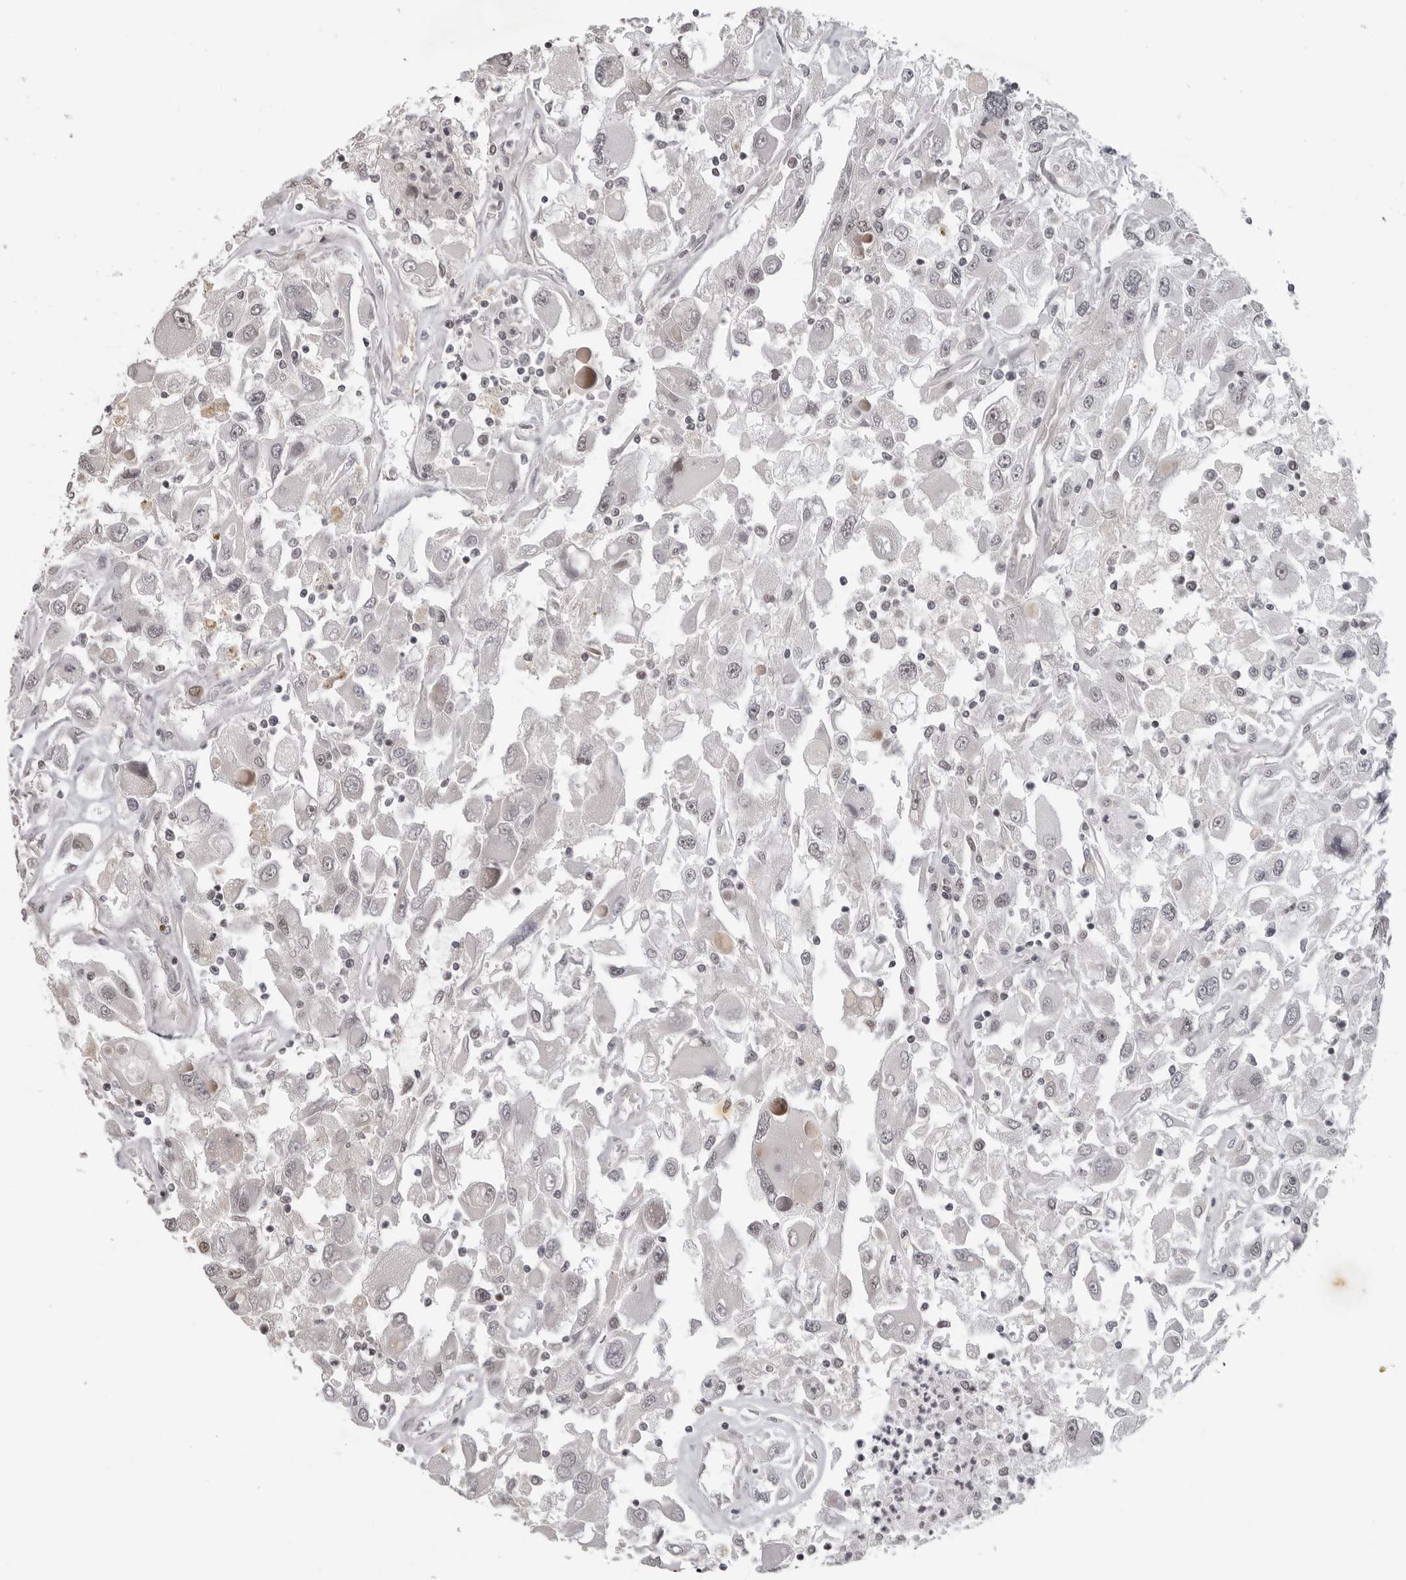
{"staining": {"intensity": "negative", "quantity": "none", "location": "none"}, "tissue": "renal cancer", "cell_type": "Tumor cells", "image_type": "cancer", "snomed": [{"axis": "morphology", "description": "Adenocarcinoma, NOS"}, {"axis": "topography", "description": "Kidney"}], "caption": "The IHC image has no significant staining in tumor cells of renal adenocarcinoma tissue.", "gene": "MAF", "patient": {"sex": "female", "age": 52}}